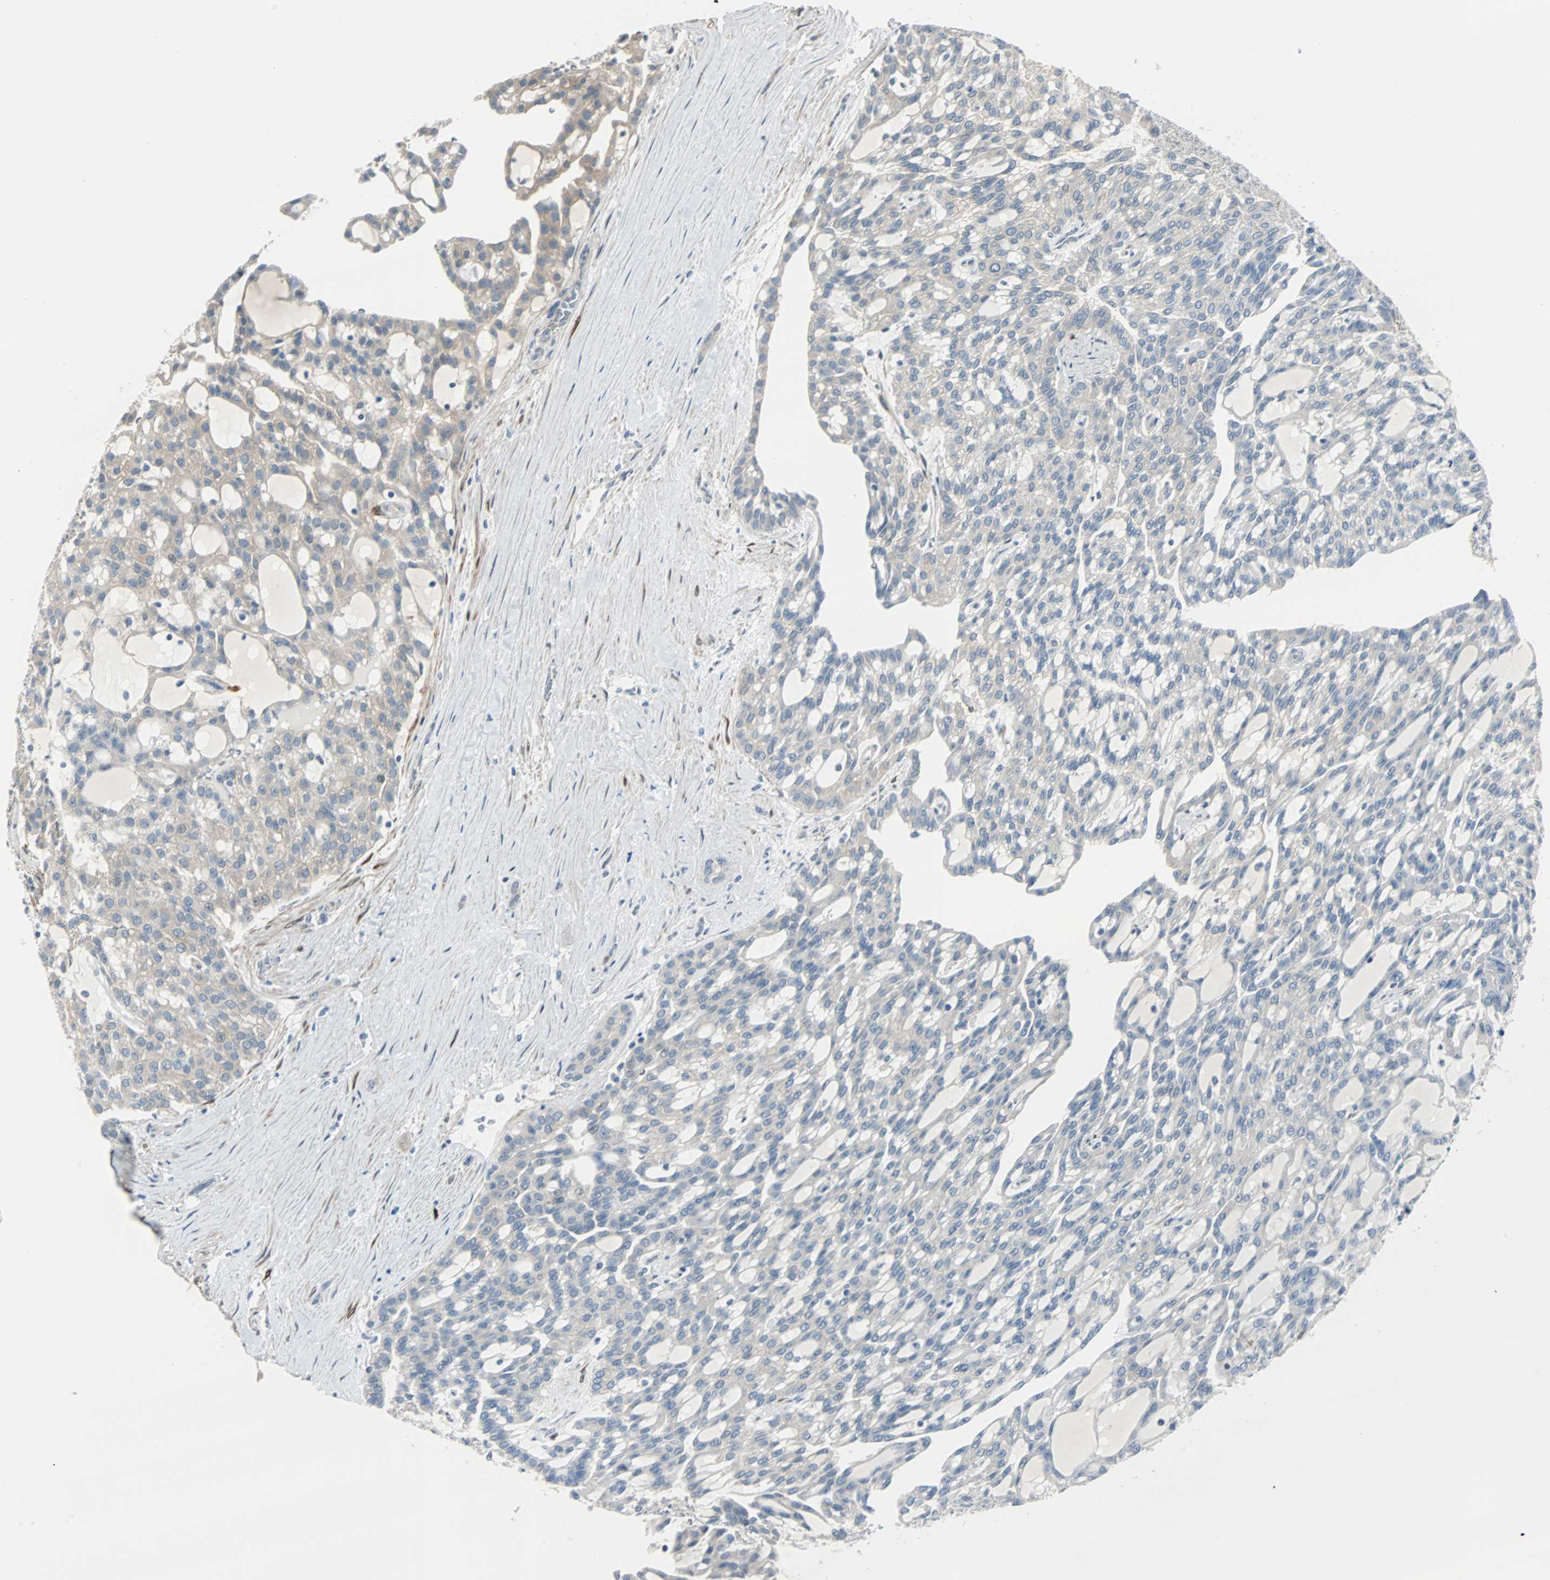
{"staining": {"intensity": "weak", "quantity": "<25%", "location": "cytoplasmic/membranous"}, "tissue": "renal cancer", "cell_type": "Tumor cells", "image_type": "cancer", "snomed": [{"axis": "morphology", "description": "Adenocarcinoma, NOS"}, {"axis": "topography", "description": "Kidney"}], "caption": "Immunohistochemistry (IHC) of human adenocarcinoma (renal) shows no positivity in tumor cells.", "gene": "FHL2", "patient": {"sex": "male", "age": 63}}